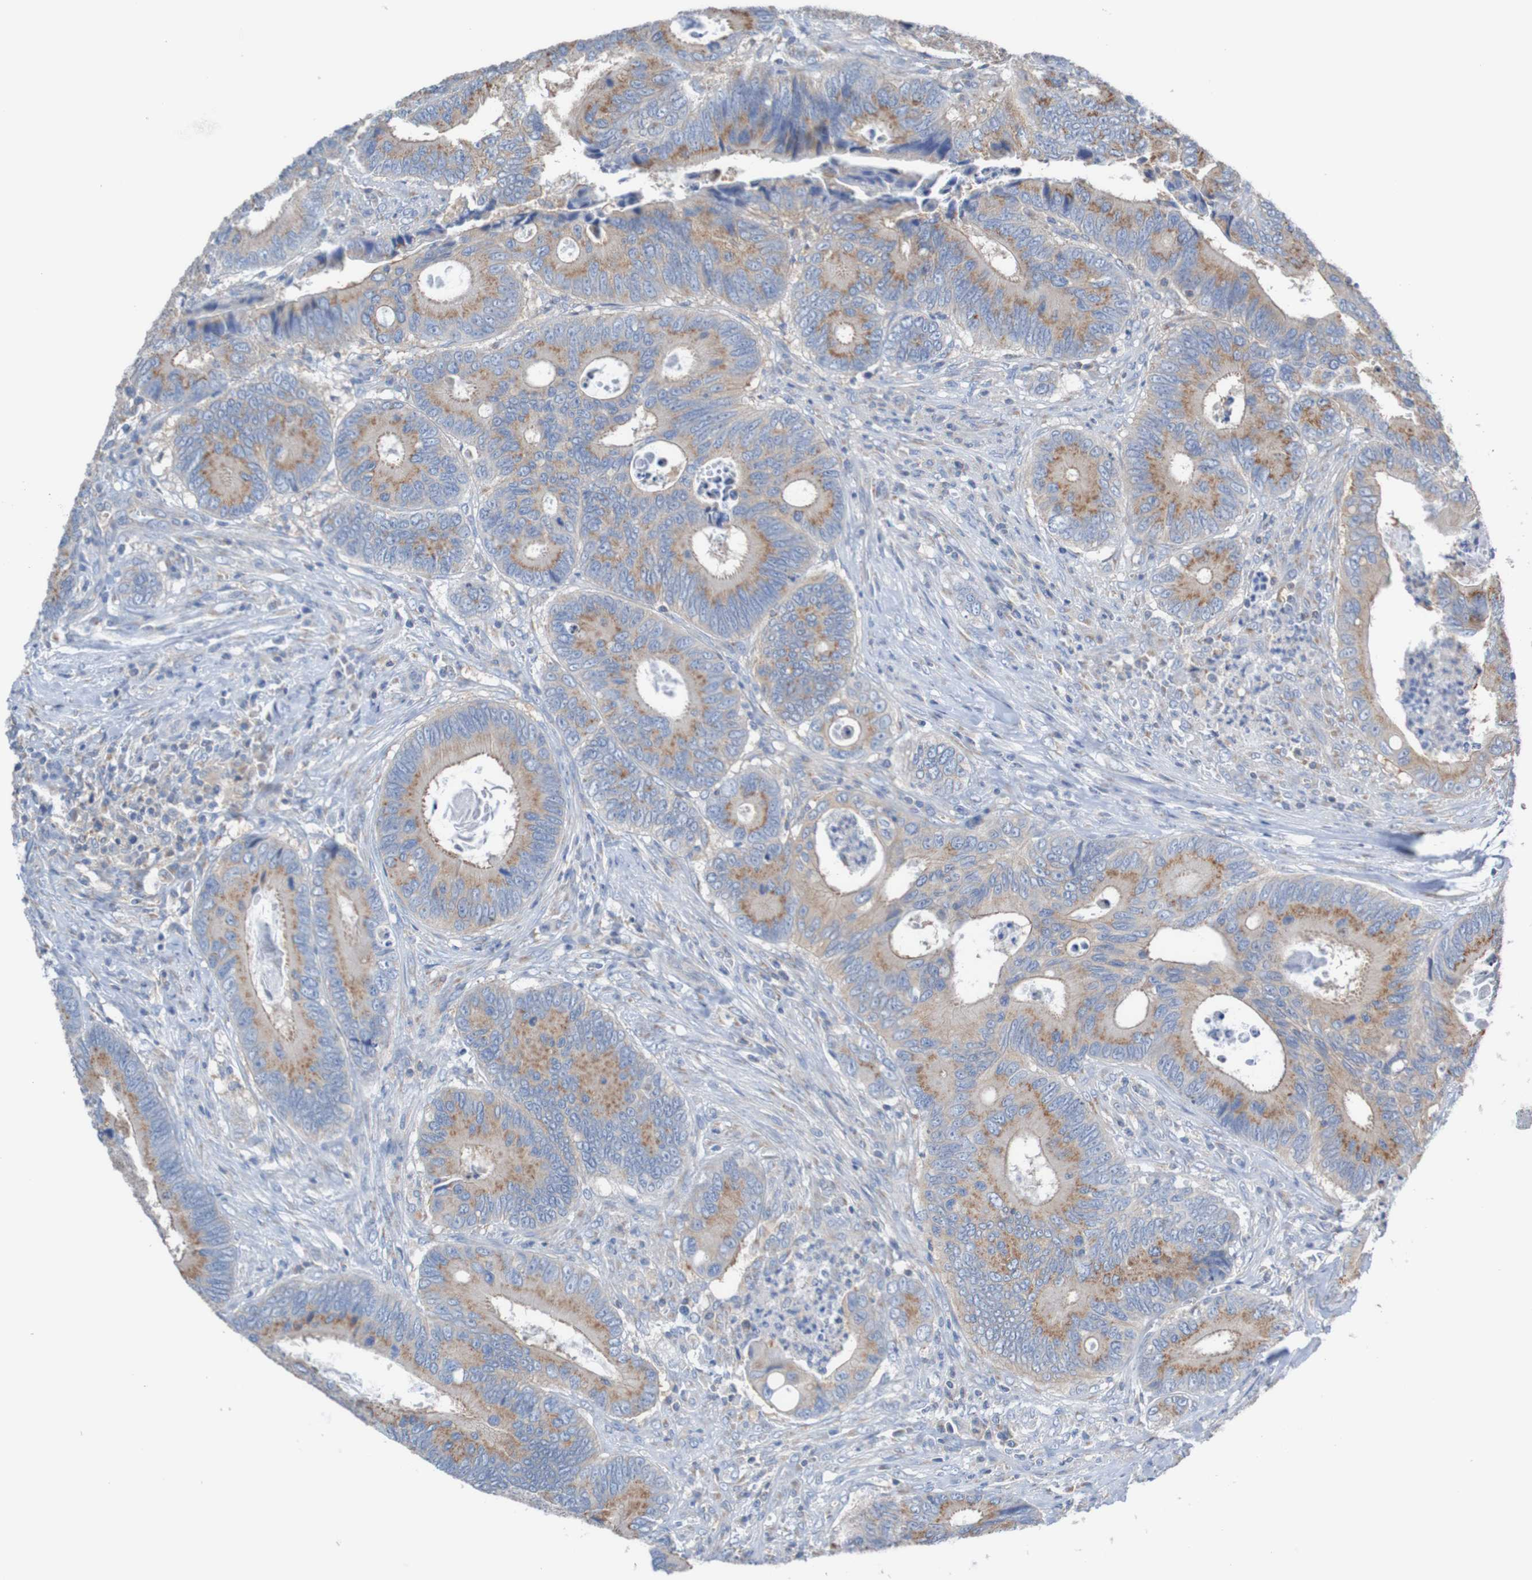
{"staining": {"intensity": "moderate", "quantity": ">75%", "location": "cytoplasmic/membranous"}, "tissue": "colorectal cancer", "cell_type": "Tumor cells", "image_type": "cancer", "snomed": [{"axis": "morphology", "description": "Inflammation, NOS"}, {"axis": "morphology", "description": "Adenocarcinoma, NOS"}, {"axis": "topography", "description": "Colon"}], "caption": "Protein expression analysis of adenocarcinoma (colorectal) exhibits moderate cytoplasmic/membranous positivity in about >75% of tumor cells.", "gene": "MINAR1", "patient": {"sex": "male", "age": 72}}